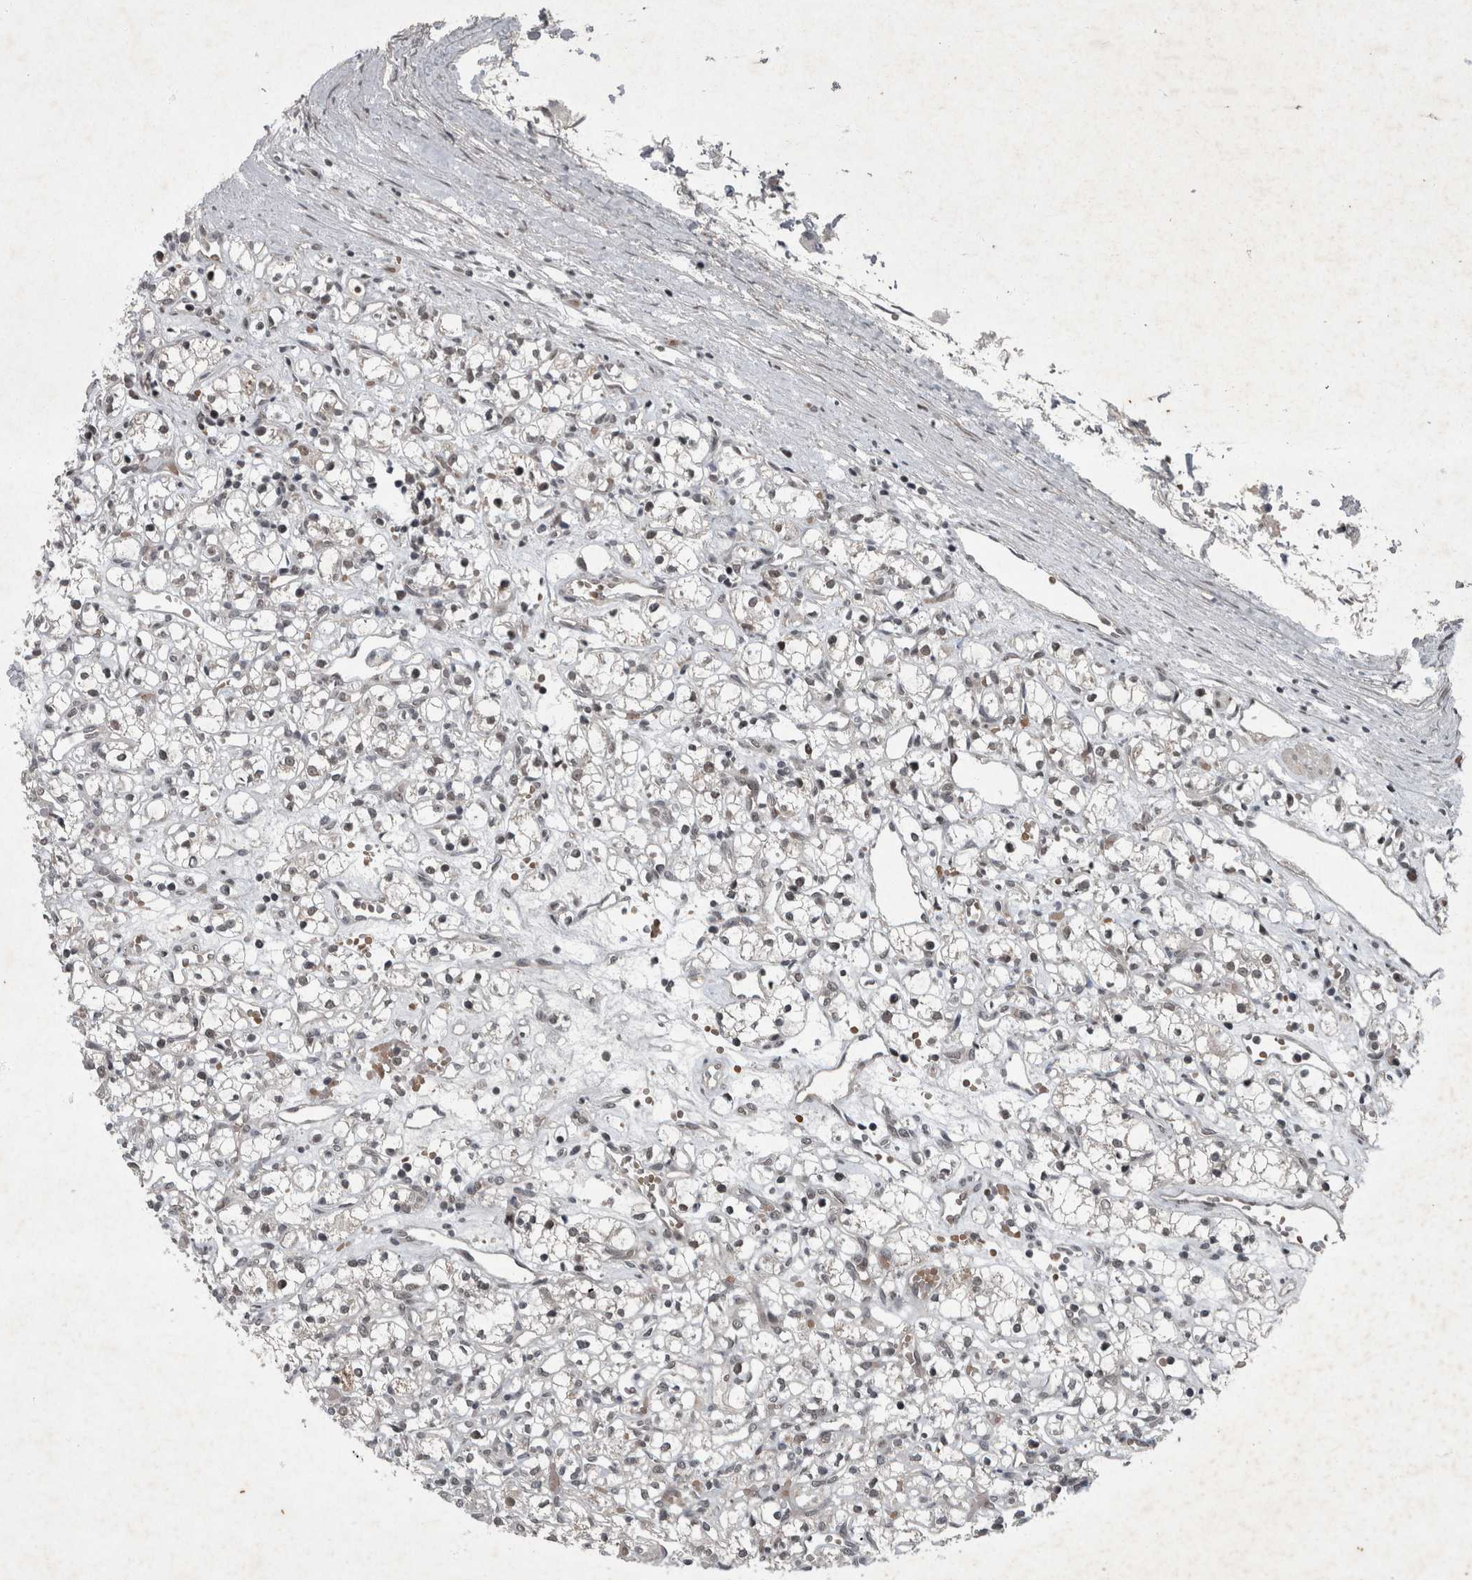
{"staining": {"intensity": "weak", "quantity": ">75%", "location": "nuclear"}, "tissue": "renal cancer", "cell_type": "Tumor cells", "image_type": "cancer", "snomed": [{"axis": "morphology", "description": "Adenocarcinoma, NOS"}, {"axis": "topography", "description": "Kidney"}], "caption": "IHC of human renal cancer reveals low levels of weak nuclear staining in approximately >75% of tumor cells.", "gene": "WDR33", "patient": {"sex": "female", "age": 59}}